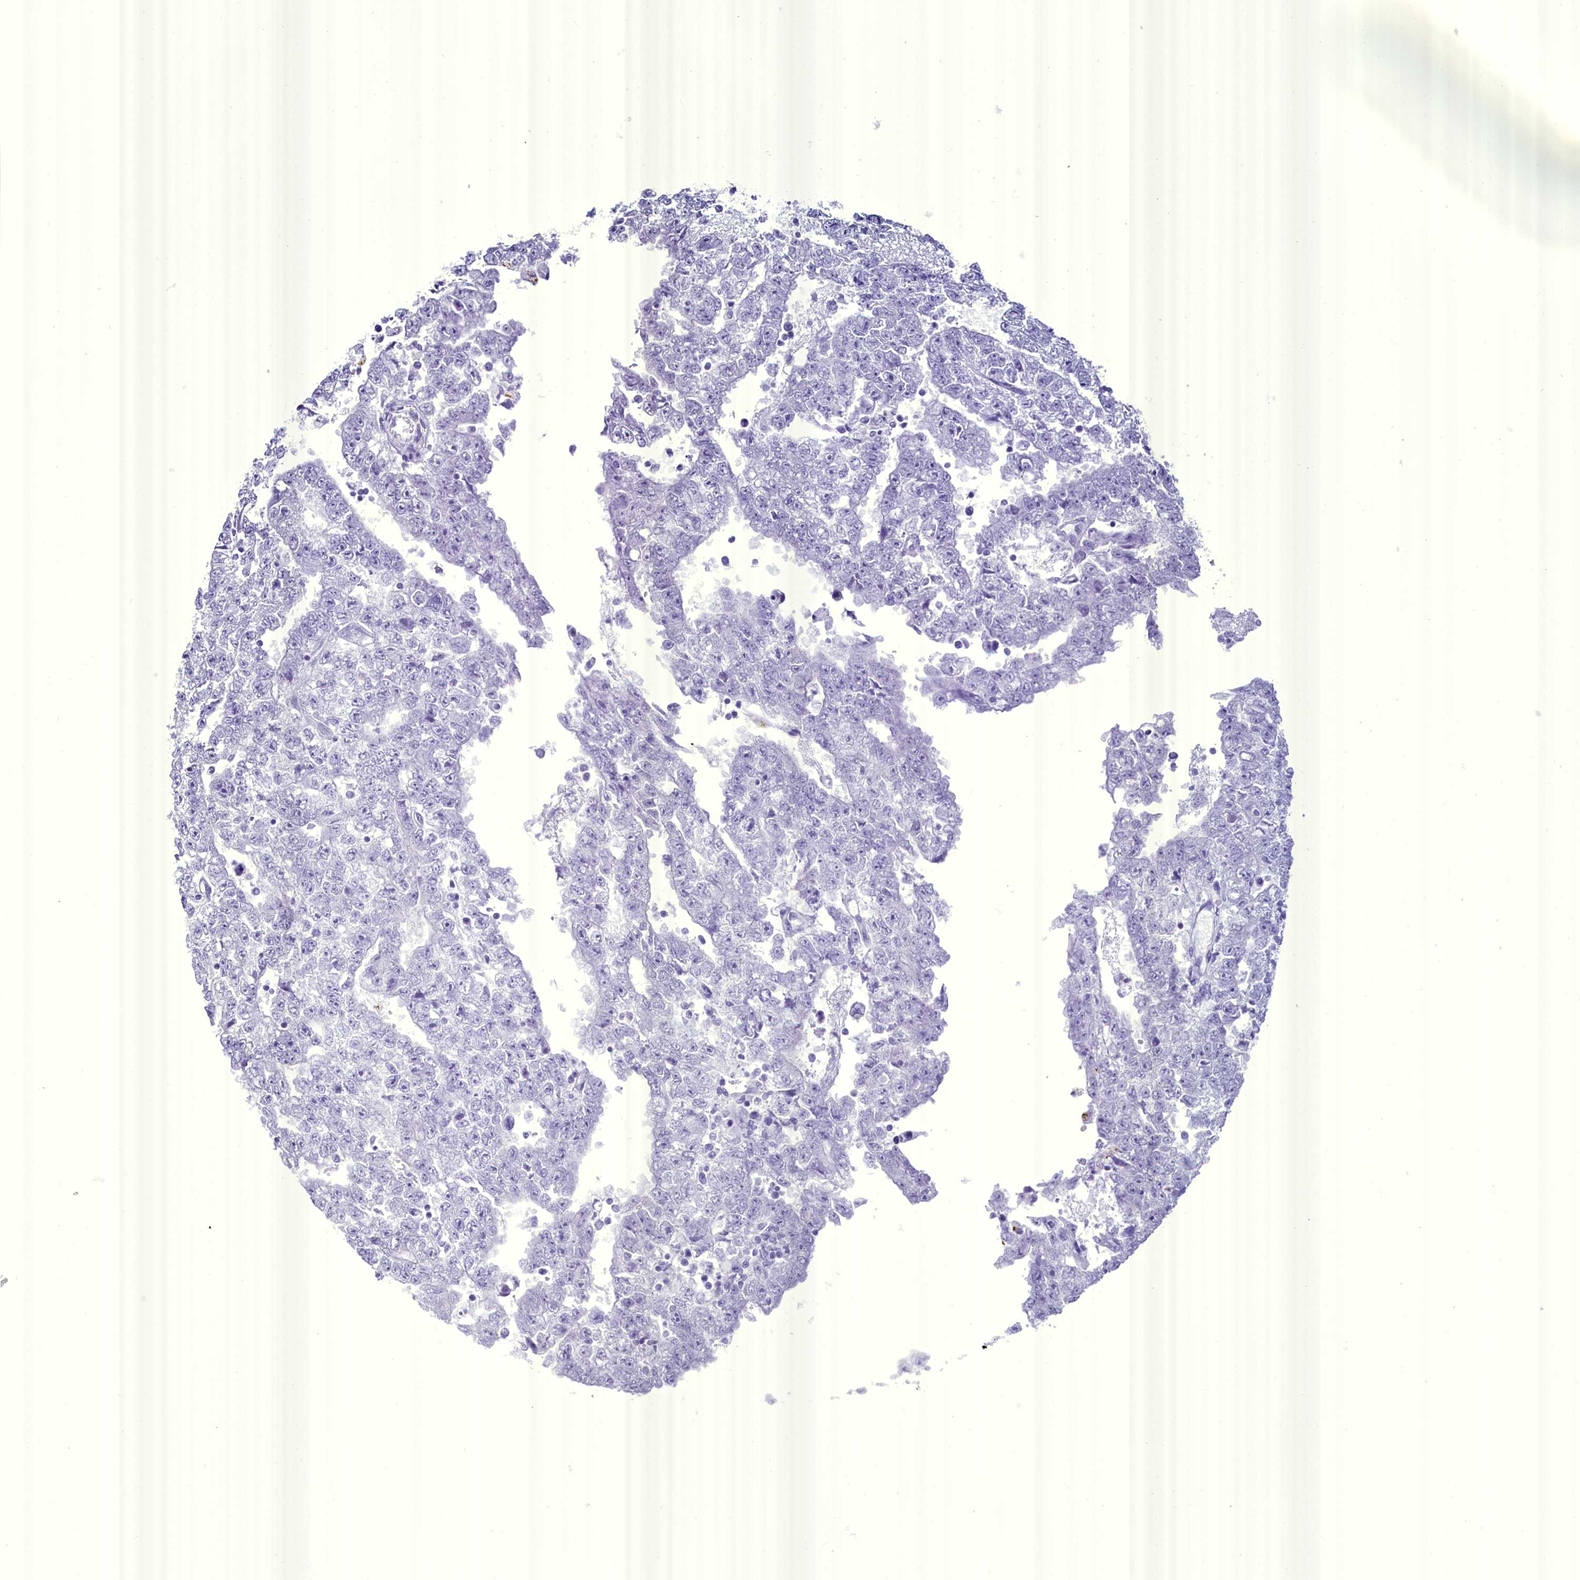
{"staining": {"intensity": "negative", "quantity": "none", "location": "none"}, "tissue": "testis cancer", "cell_type": "Tumor cells", "image_type": "cancer", "snomed": [{"axis": "morphology", "description": "Carcinoma, Embryonal, NOS"}, {"axis": "topography", "description": "Testis"}], "caption": "Tumor cells show no significant expression in testis cancer.", "gene": "BANK1", "patient": {"sex": "male", "age": 25}}